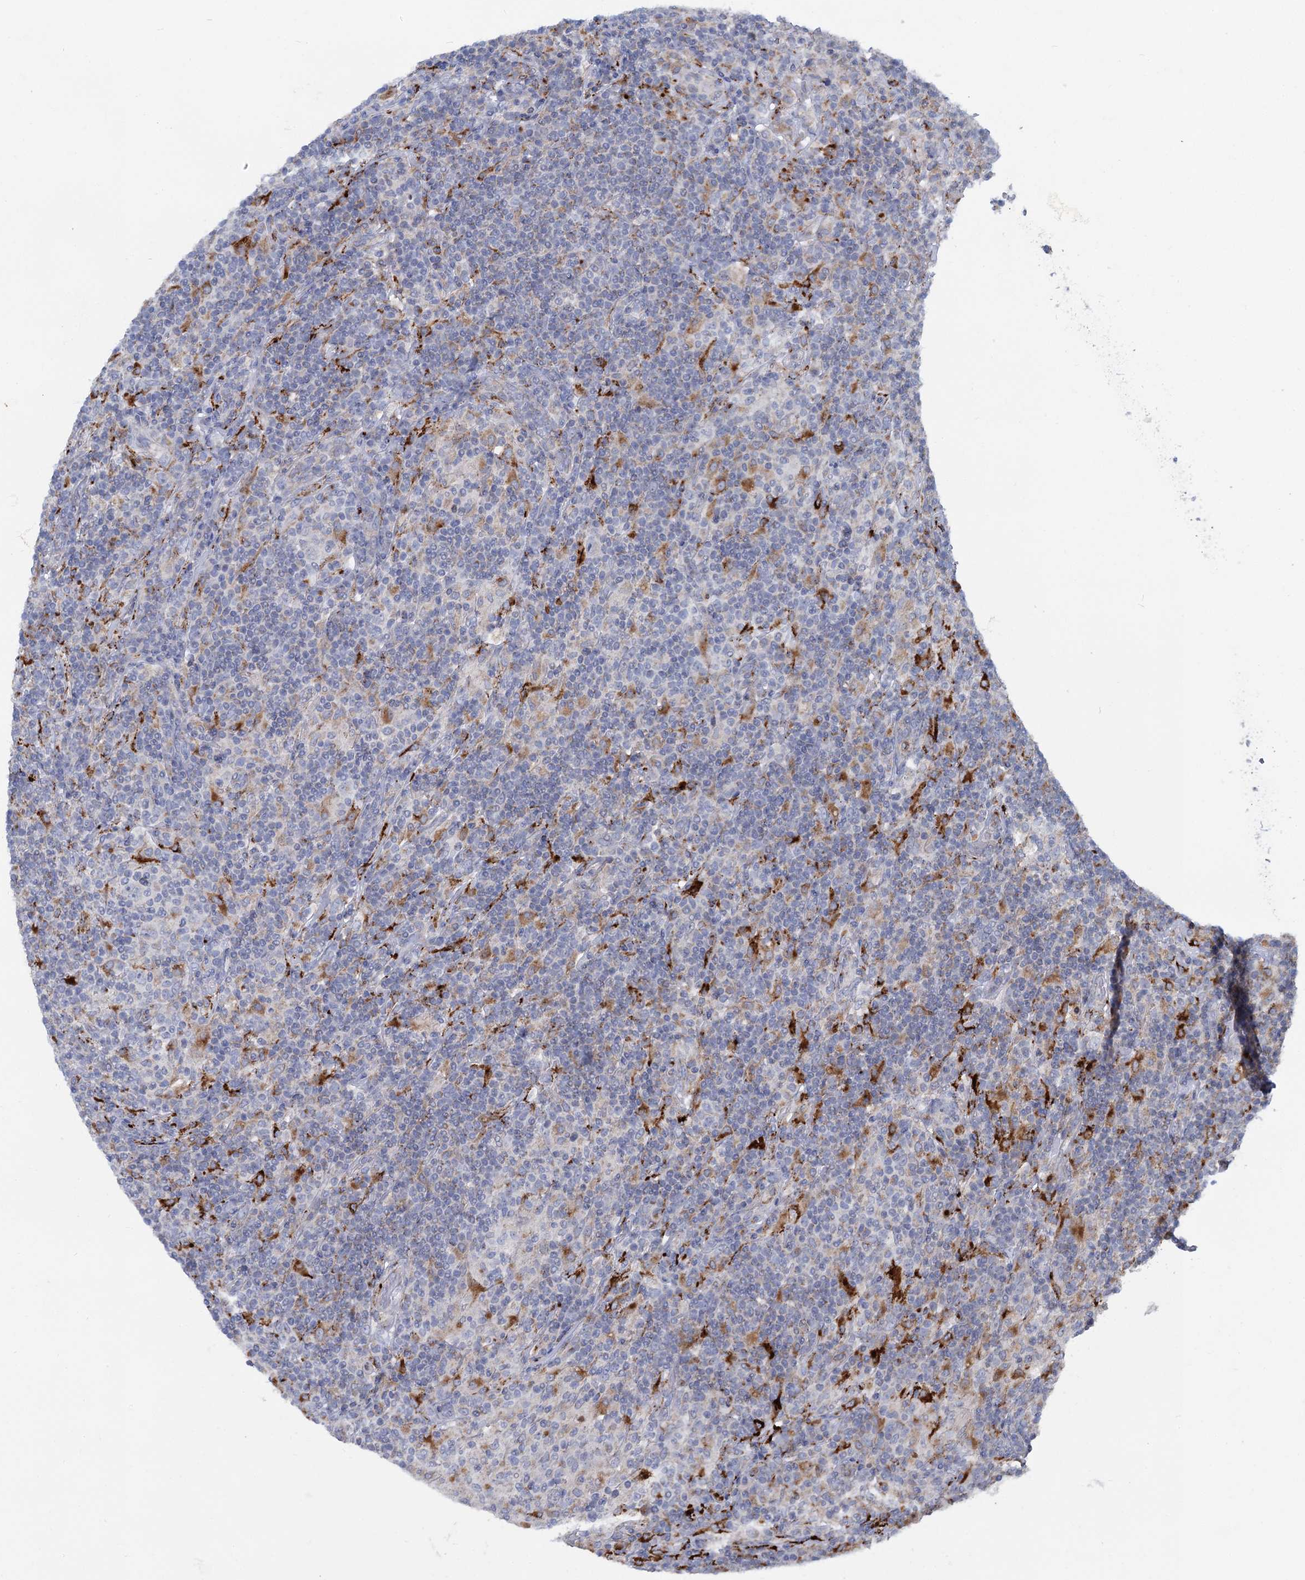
{"staining": {"intensity": "negative", "quantity": "none", "location": "none"}, "tissue": "lymphoma", "cell_type": "Tumor cells", "image_type": "cancer", "snomed": [{"axis": "morphology", "description": "Hodgkin's disease, NOS"}, {"axis": "topography", "description": "Lymph node"}], "caption": "Lymphoma was stained to show a protein in brown. There is no significant positivity in tumor cells.", "gene": "ANKS3", "patient": {"sex": "male", "age": 70}}